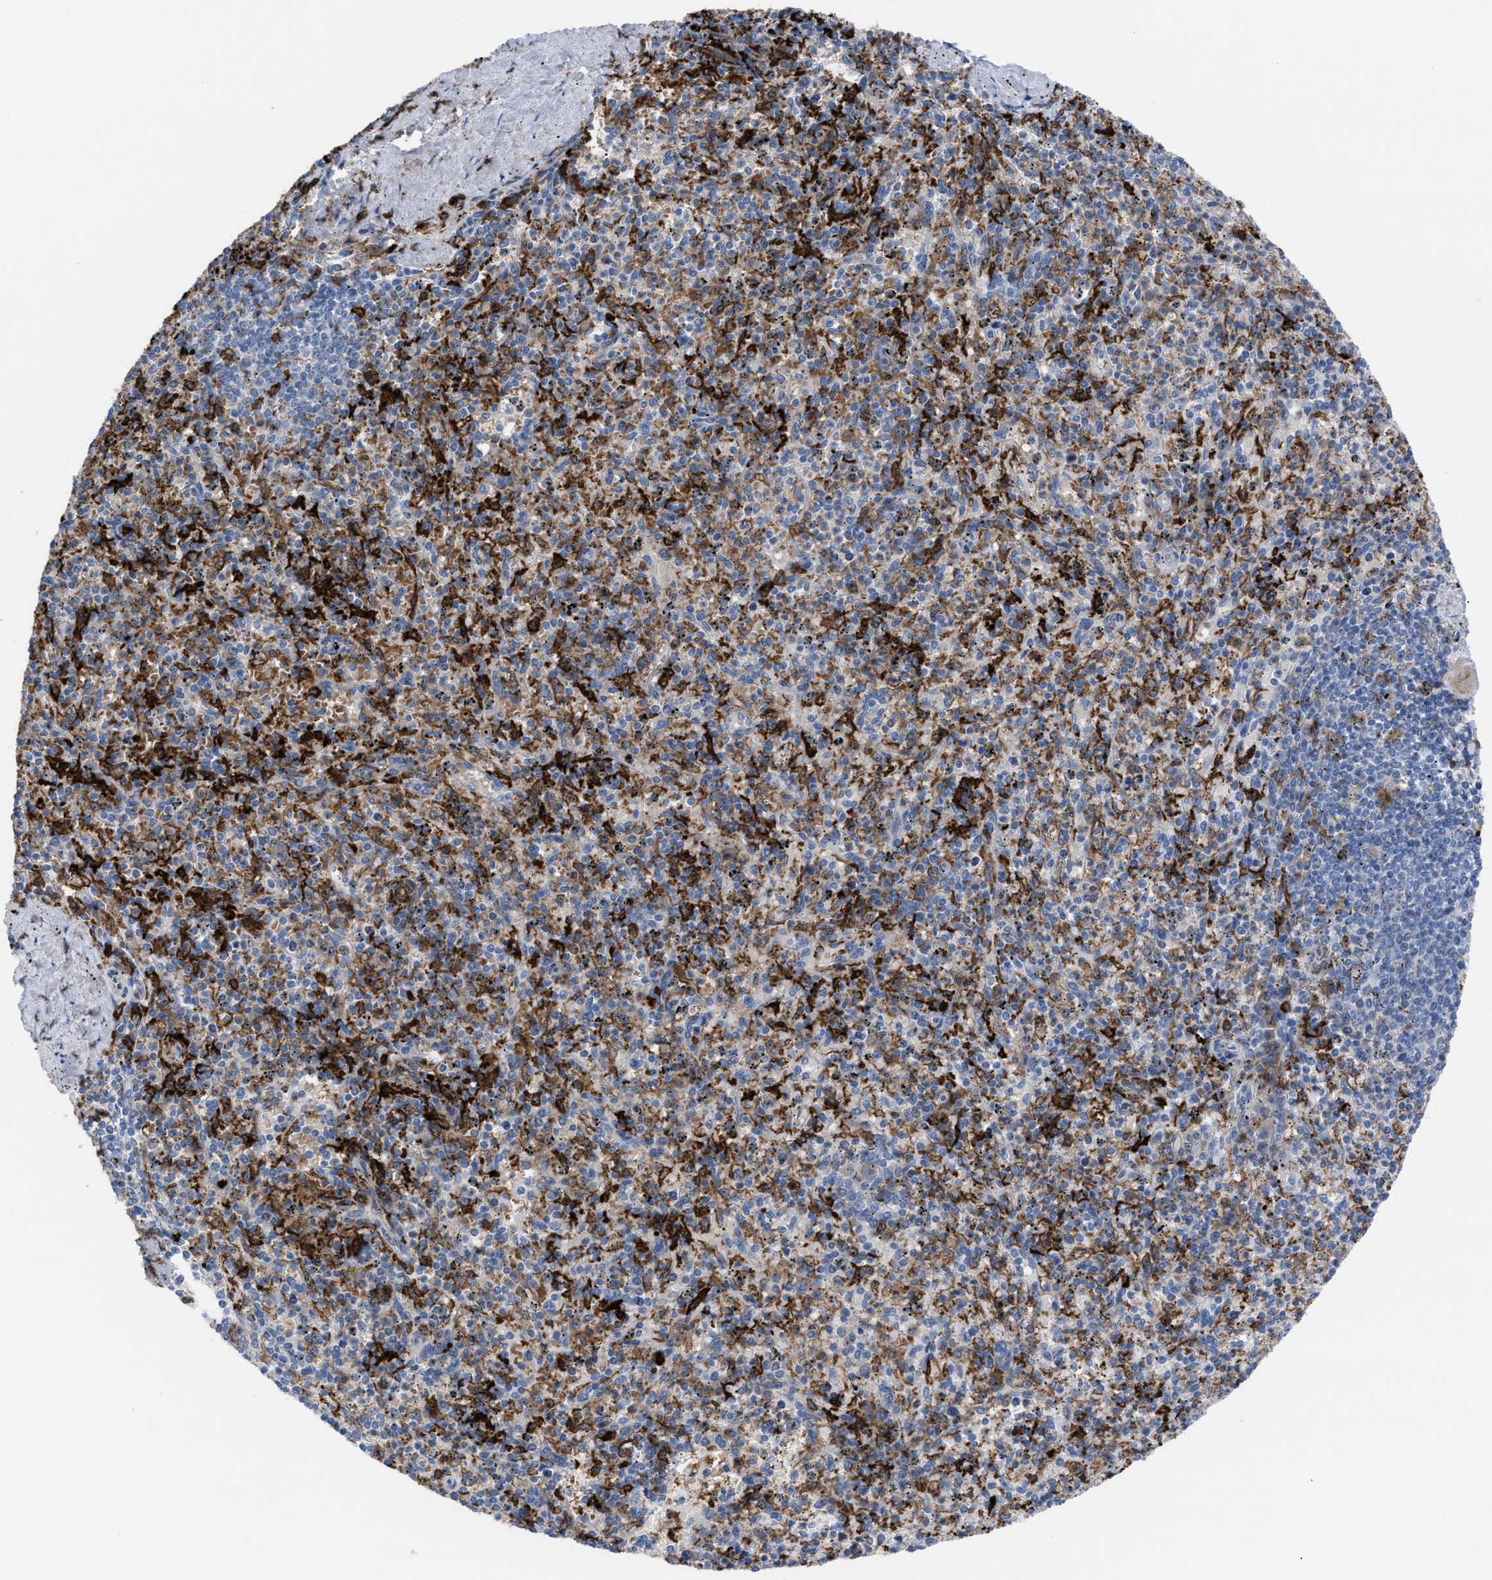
{"staining": {"intensity": "strong", "quantity": "25%-75%", "location": "cytoplasmic/membranous"}, "tissue": "spleen", "cell_type": "Cells in red pulp", "image_type": "normal", "snomed": [{"axis": "morphology", "description": "Normal tissue, NOS"}, {"axis": "topography", "description": "Spleen"}], "caption": "An IHC histopathology image of unremarkable tissue is shown. Protein staining in brown shows strong cytoplasmic/membranous positivity in spleen within cells in red pulp. (IHC, brightfield microscopy, high magnification).", "gene": "SLC47A1", "patient": {"sex": "male", "age": 72}}